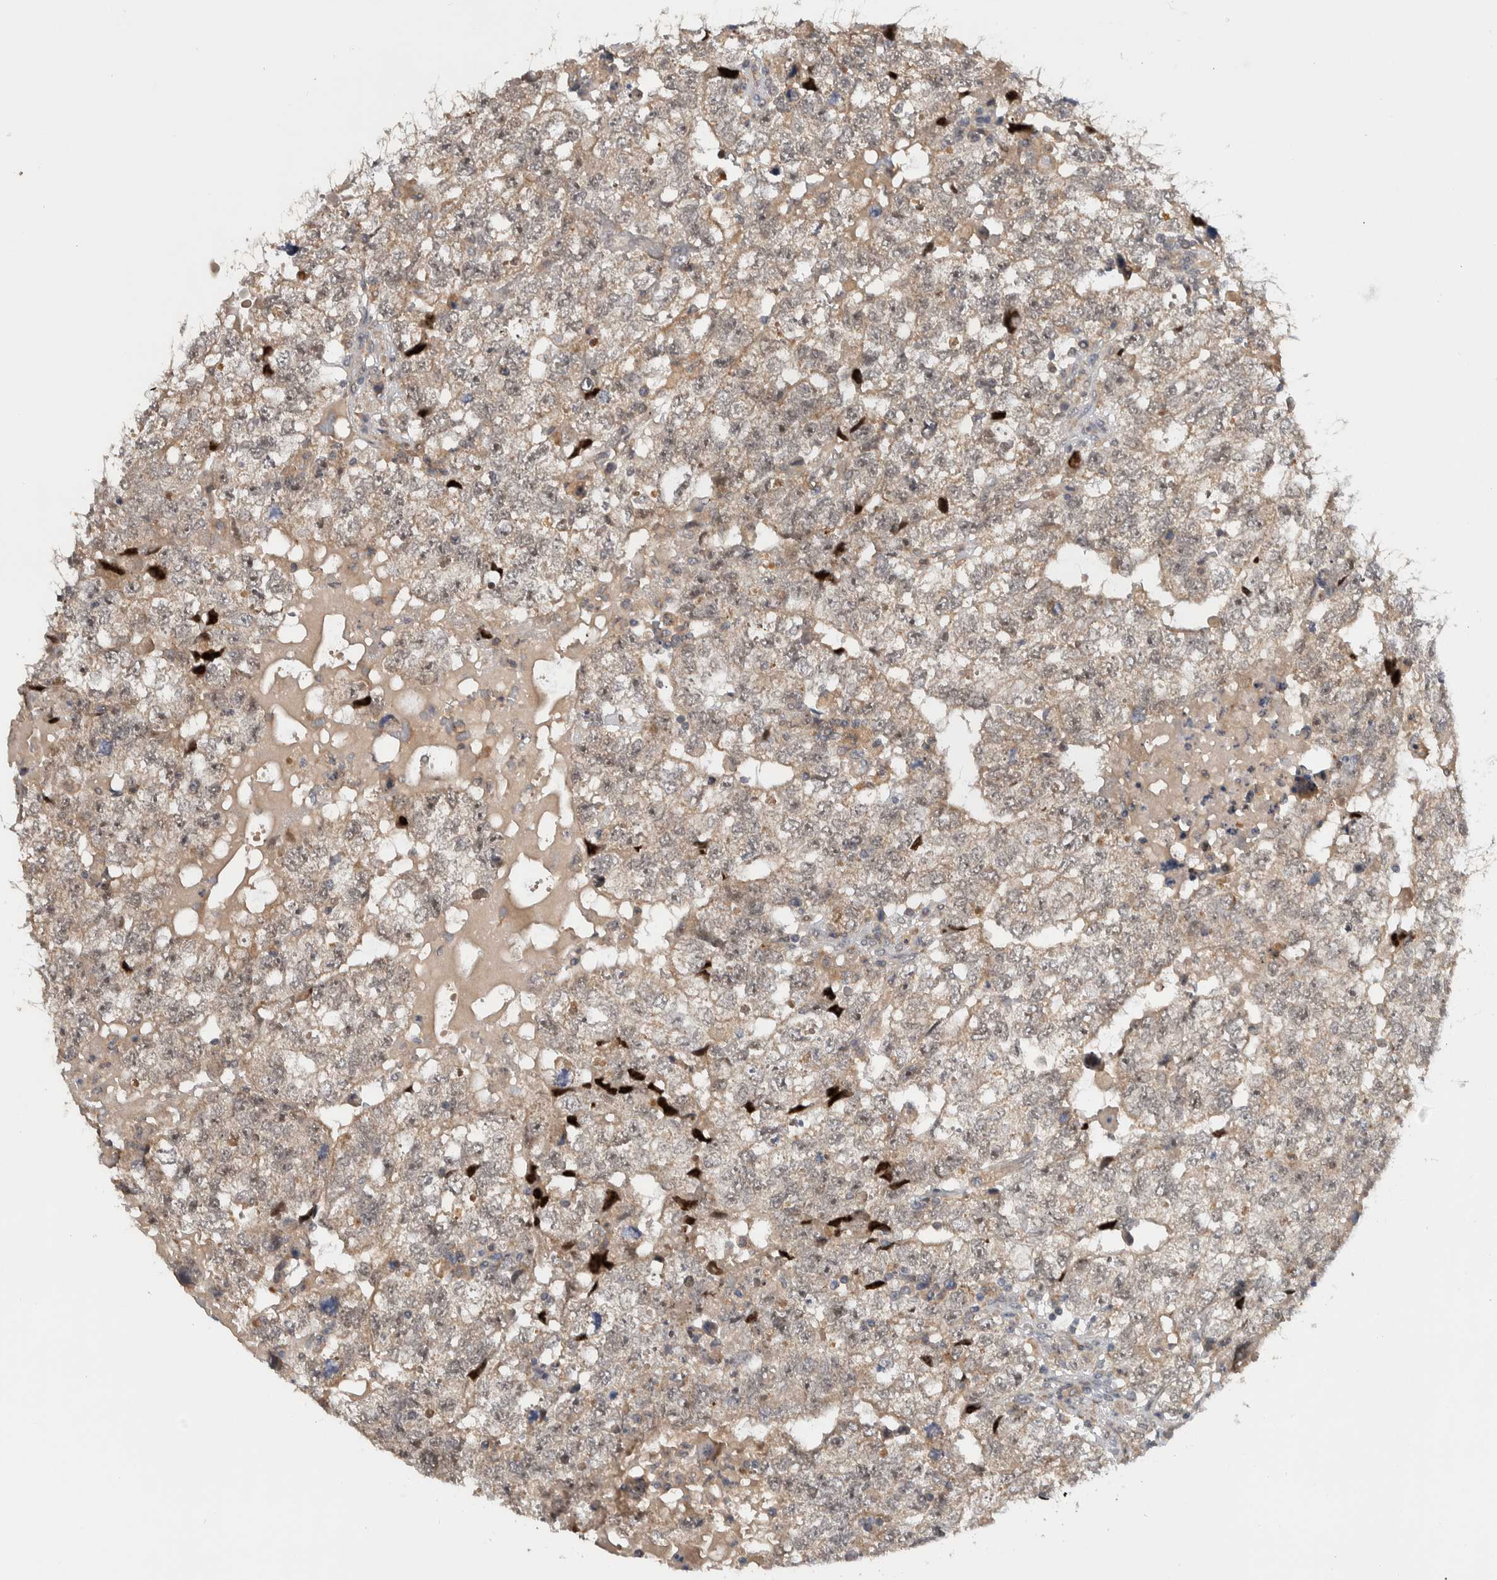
{"staining": {"intensity": "weak", "quantity": ">75%", "location": "cytoplasmic/membranous"}, "tissue": "testis cancer", "cell_type": "Tumor cells", "image_type": "cancer", "snomed": [{"axis": "morphology", "description": "Carcinoma, Embryonal, NOS"}, {"axis": "topography", "description": "Testis"}], "caption": "There is low levels of weak cytoplasmic/membranous staining in tumor cells of testis cancer (embryonal carcinoma), as demonstrated by immunohistochemical staining (brown color).", "gene": "MPRIP", "patient": {"sex": "male", "age": 36}}